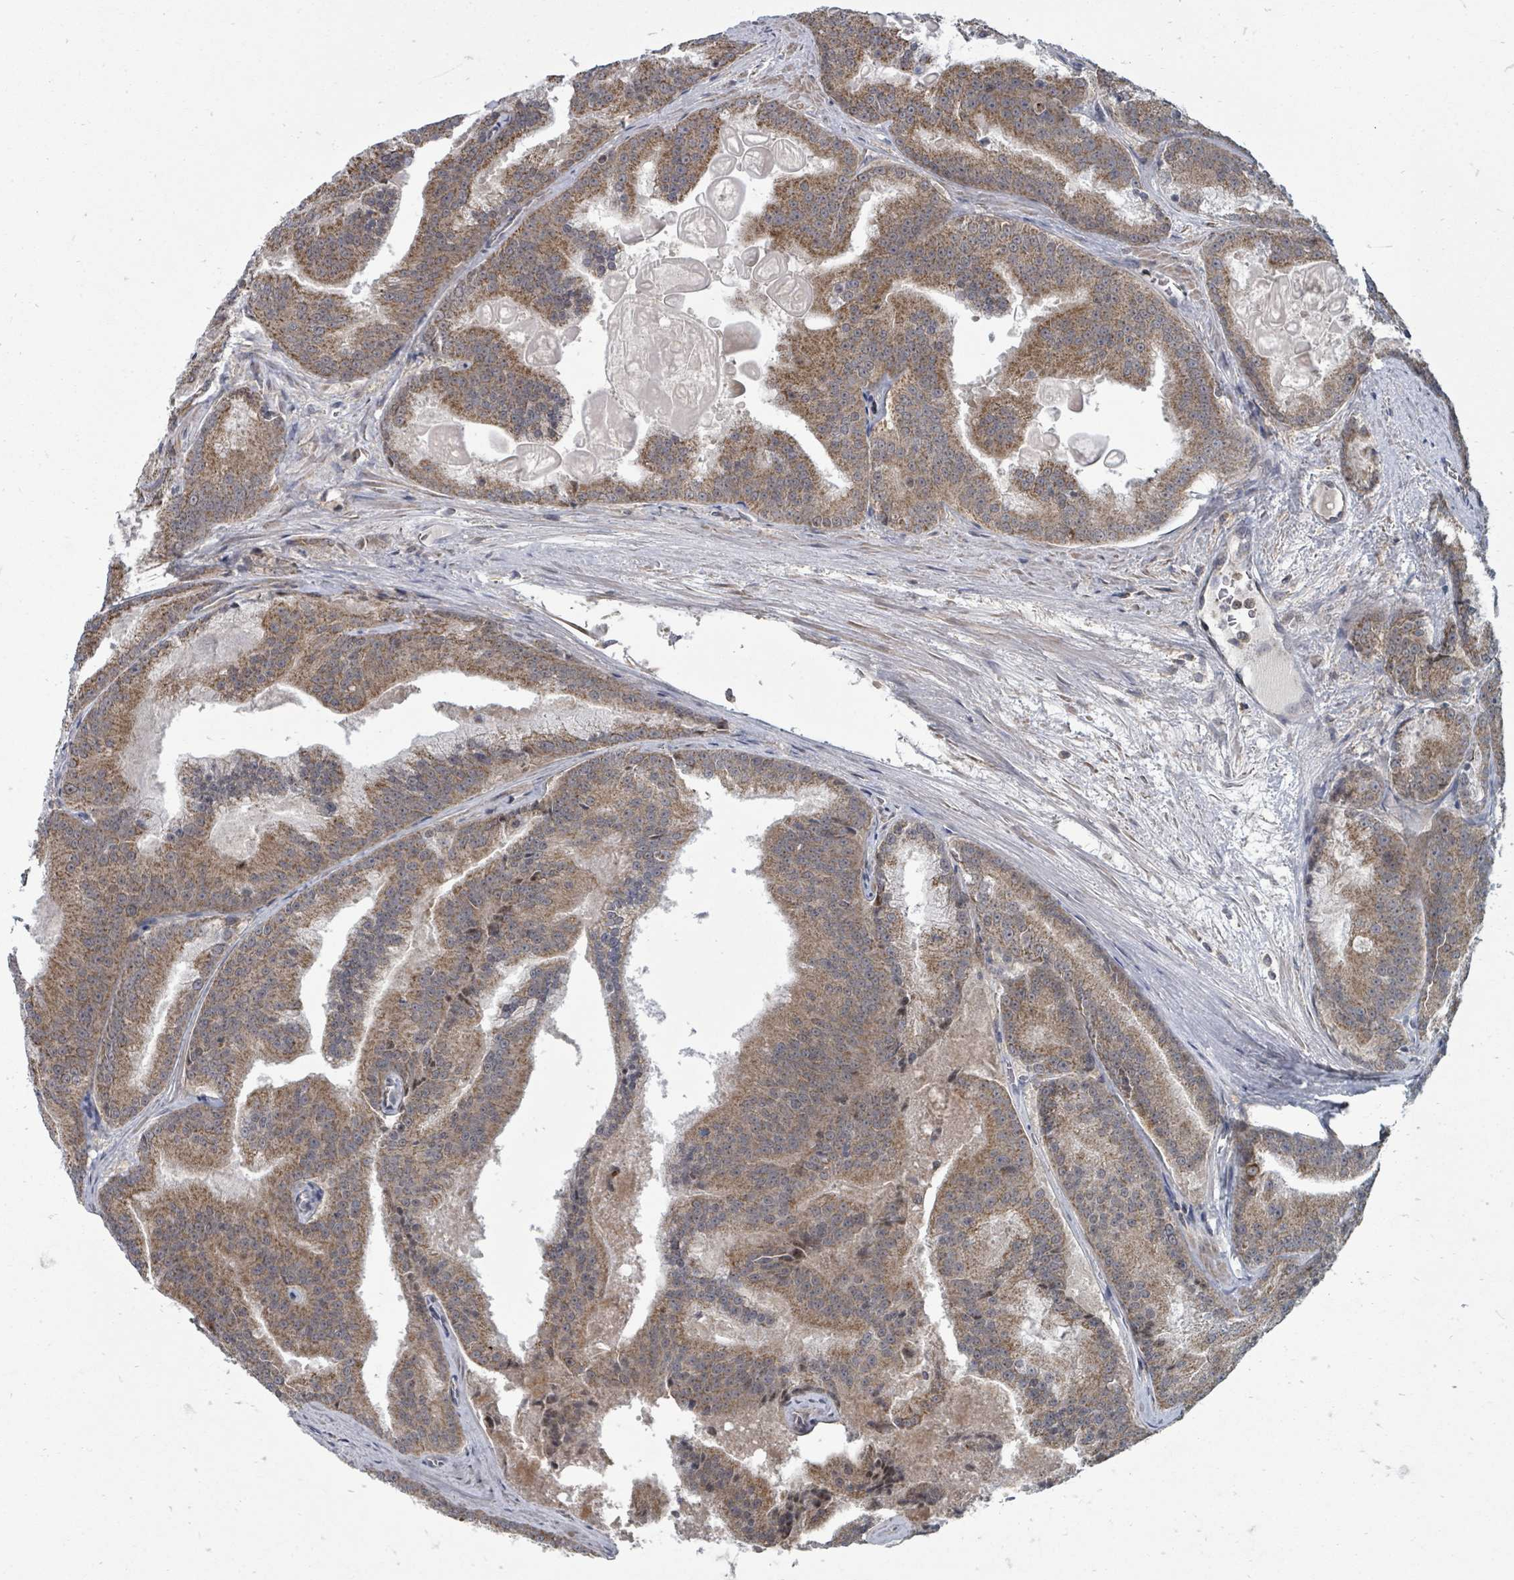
{"staining": {"intensity": "moderate", "quantity": ">75%", "location": "cytoplasmic/membranous"}, "tissue": "prostate cancer", "cell_type": "Tumor cells", "image_type": "cancer", "snomed": [{"axis": "morphology", "description": "Adenocarcinoma, High grade"}, {"axis": "topography", "description": "Prostate"}], "caption": "A brown stain highlights moderate cytoplasmic/membranous expression of a protein in human prostate high-grade adenocarcinoma tumor cells. (brown staining indicates protein expression, while blue staining denotes nuclei).", "gene": "MAGOHB", "patient": {"sex": "male", "age": 61}}